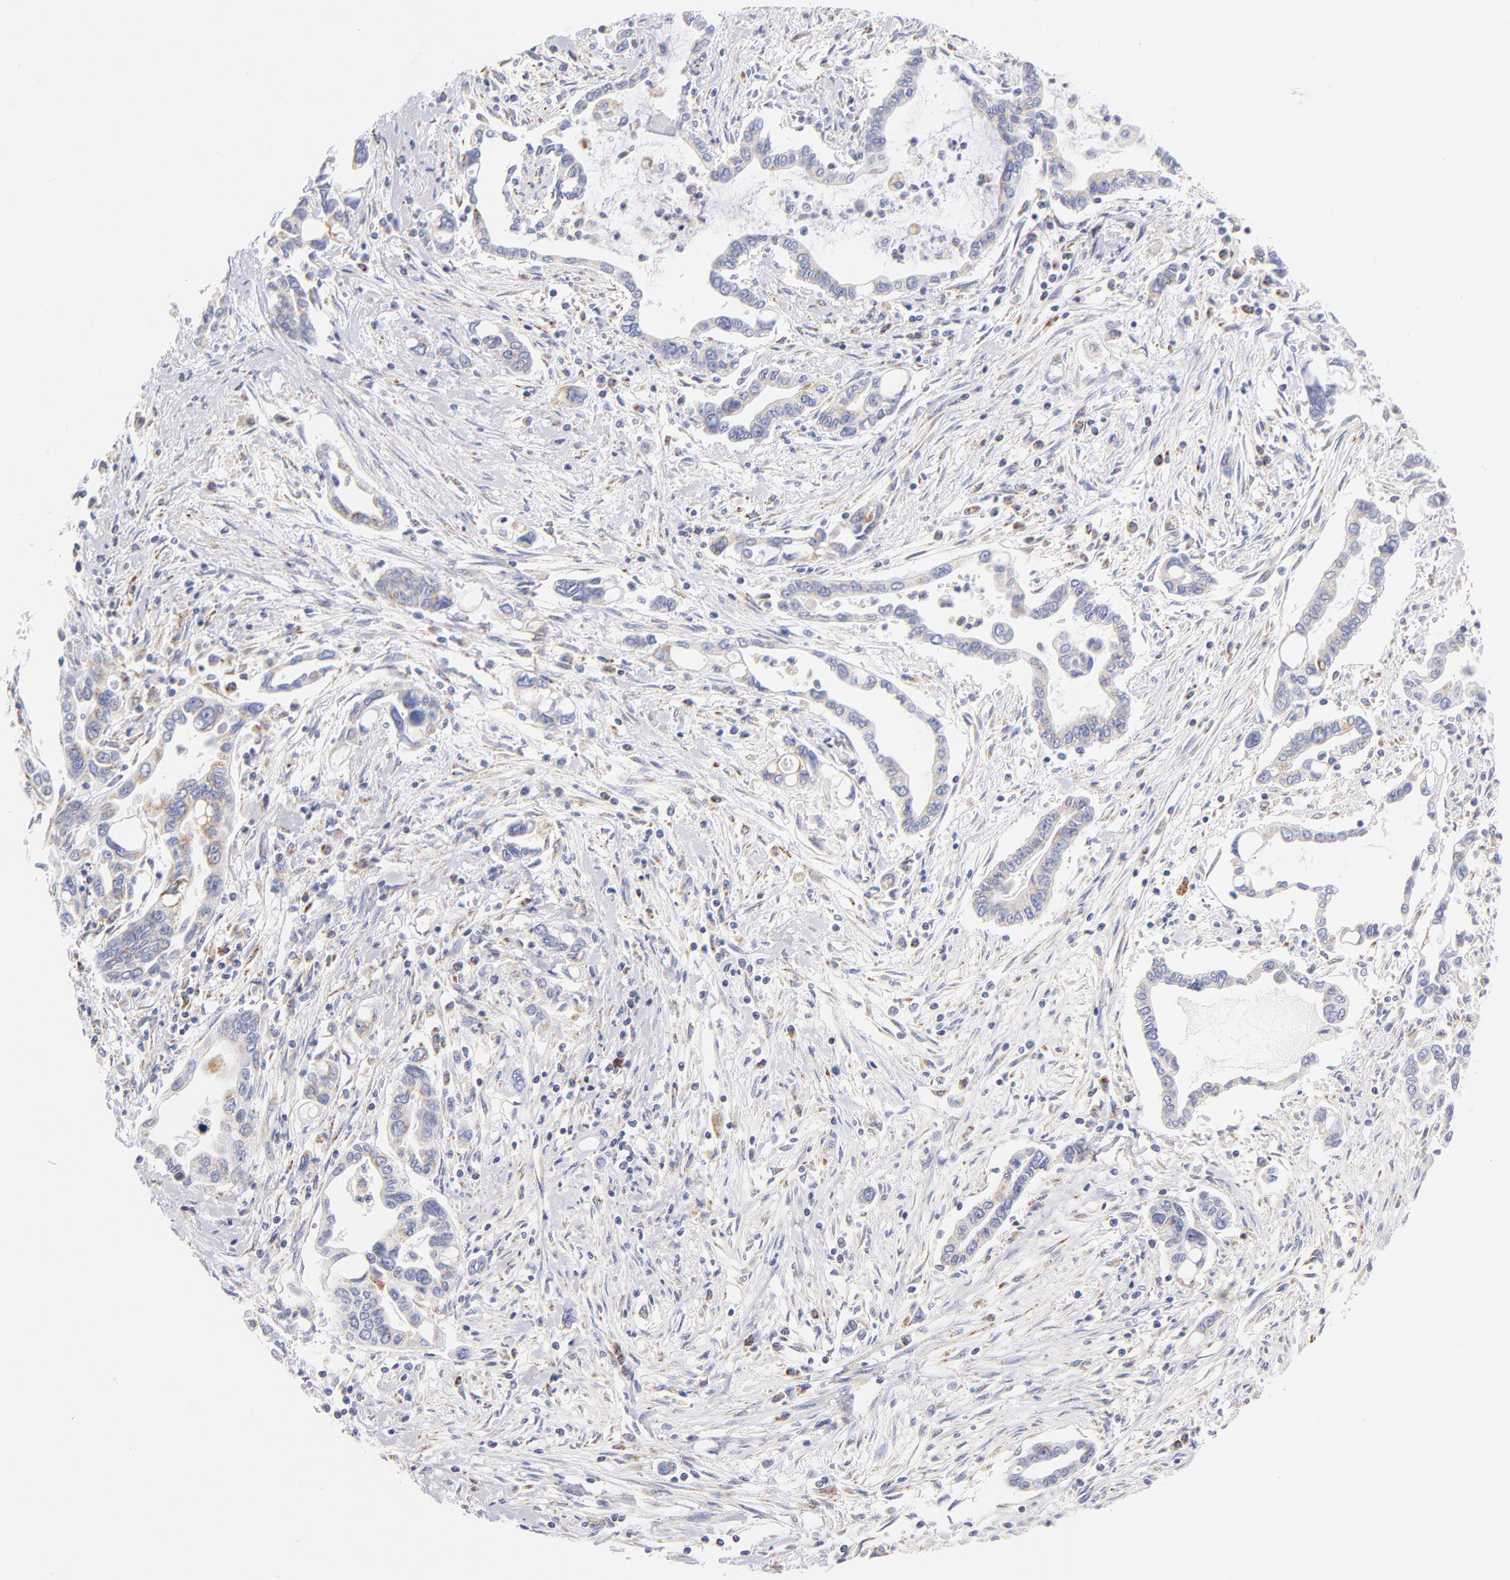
{"staining": {"intensity": "weak", "quantity": "<25%", "location": "cytoplasmic/membranous"}, "tissue": "pancreatic cancer", "cell_type": "Tumor cells", "image_type": "cancer", "snomed": [{"axis": "morphology", "description": "Adenocarcinoma, NOS"}, {"axis": "topography", "description": "Pancreas"}], "caption": "Tumor cells show no significant positivity in pancreatic cancer (adenocarcinoma). (Immunohistochemistry (ihc), brightfield microscopy, high magnification).", "gene": "AIFM1", "patient": {"sex": "female", "age": 57}}